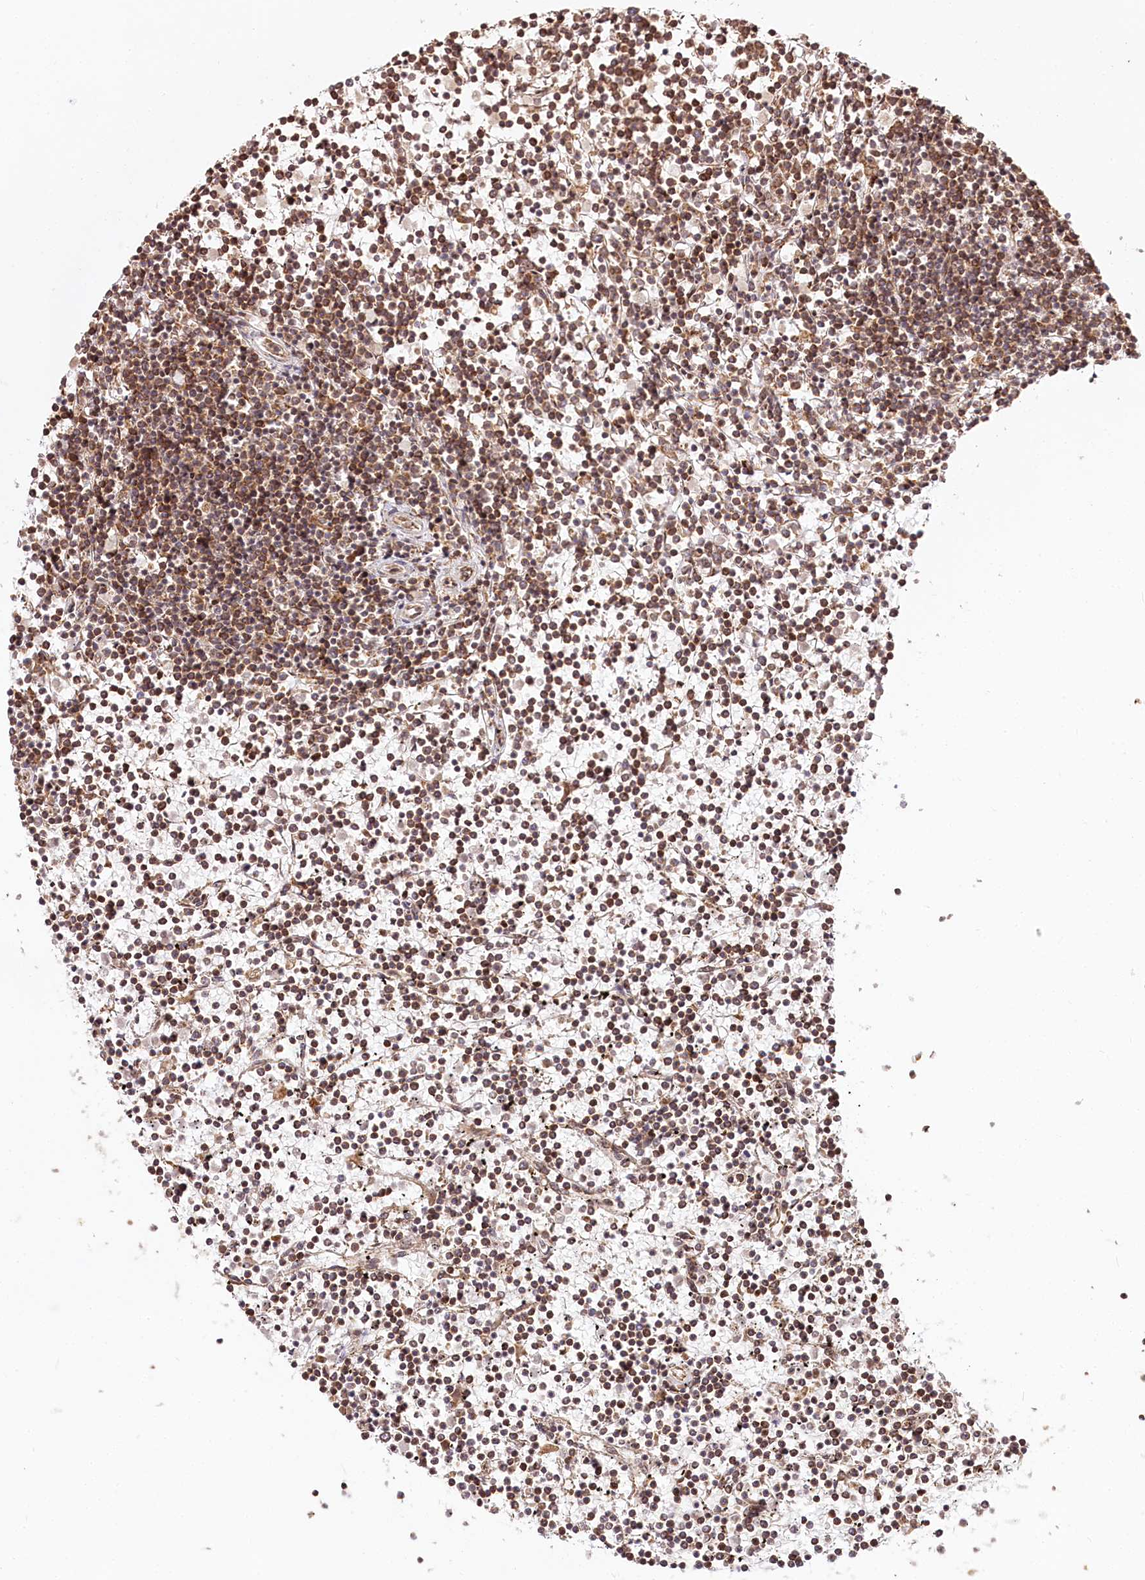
{"staining": {"intensity": "moderate", "quantity": ">75%", "location": "cytoplasmic/membranous,nuclear"}, "tissue": "lymphoma", "cell_type": "Tumor cells", "image_type": "cancer", "snomed": [{"axis": "morphology", "description": "Malignant lymphoma, non-Hodgkin's type, Low grade"}, {"axis": "topography", "description": "Spleen"}], "caption": "Immunohistochemistry (DAB (3,3'-diaminobenzidine)) staining of malignant lymphoma, non-Hodgkin's type (low-grade) exhibits moderate cytoplasmic/membranous and nuclear protein expression in about >75% of tumor cells. Using DAB (3,3'-diaminobenzidine) (brown) and hematoxylin (blue) stains, captured at high magnification using brightfield microscopy.", "gene": "ENSG00000144785", "patient": {"sex": "female", "age": 19}}